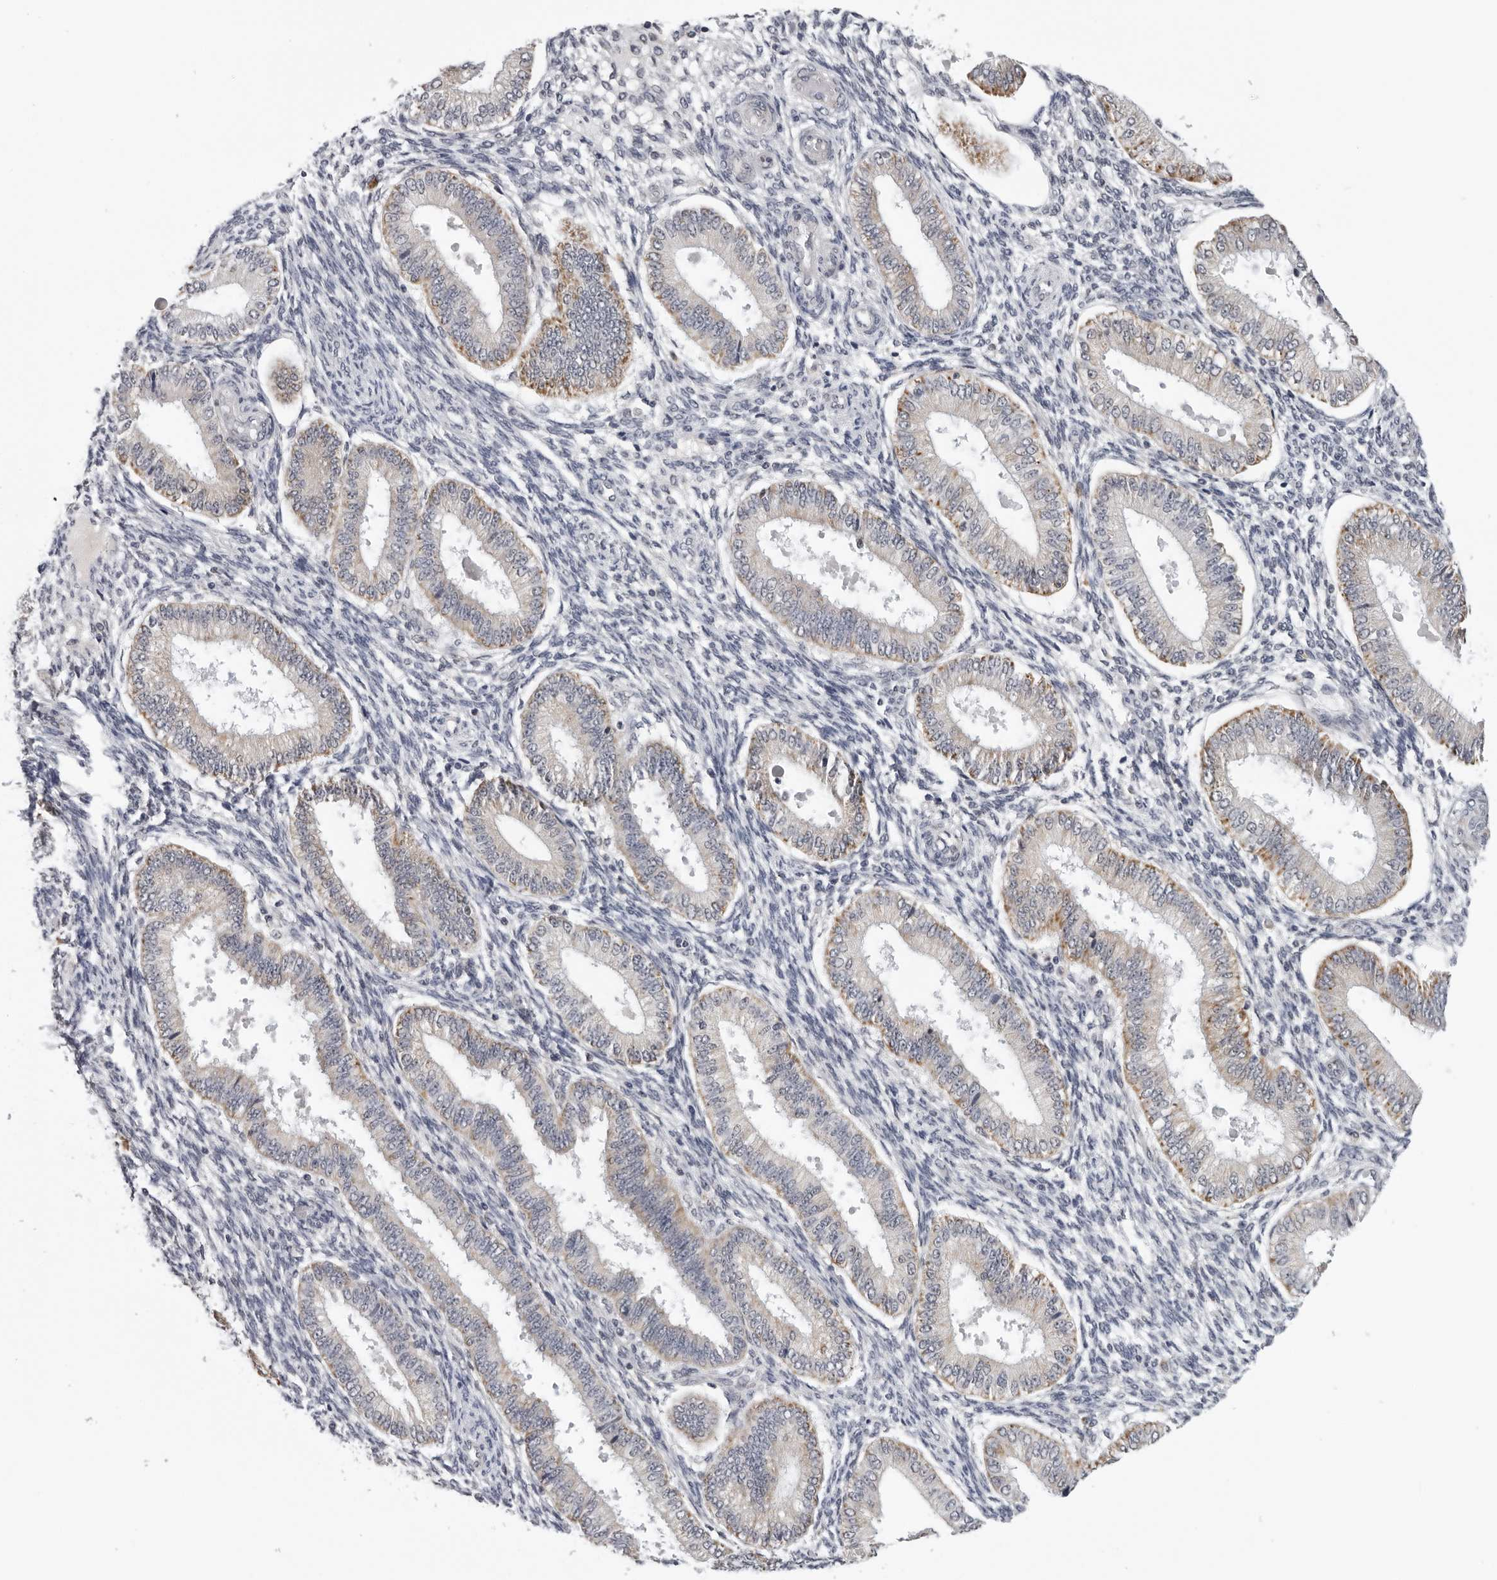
{"staining": {"intensity": "negative", "quantity": "none", "location": "none"}, "tissue": "endometrium", "cell_type": "Cells in endometrial stroma", "image_type": "normal", "snomed": [{"axis": "morphology", "description": "Normal tissue, NOS"}, {"axis": "topography", "description": "Endometrium"}], "caption": "Benign endometrium was stained to show a protein in brown. There is no significant expression in cells in endometrial stroma.", "gene": "CPT2", "patient": {"sex": "female", "age": 39}}